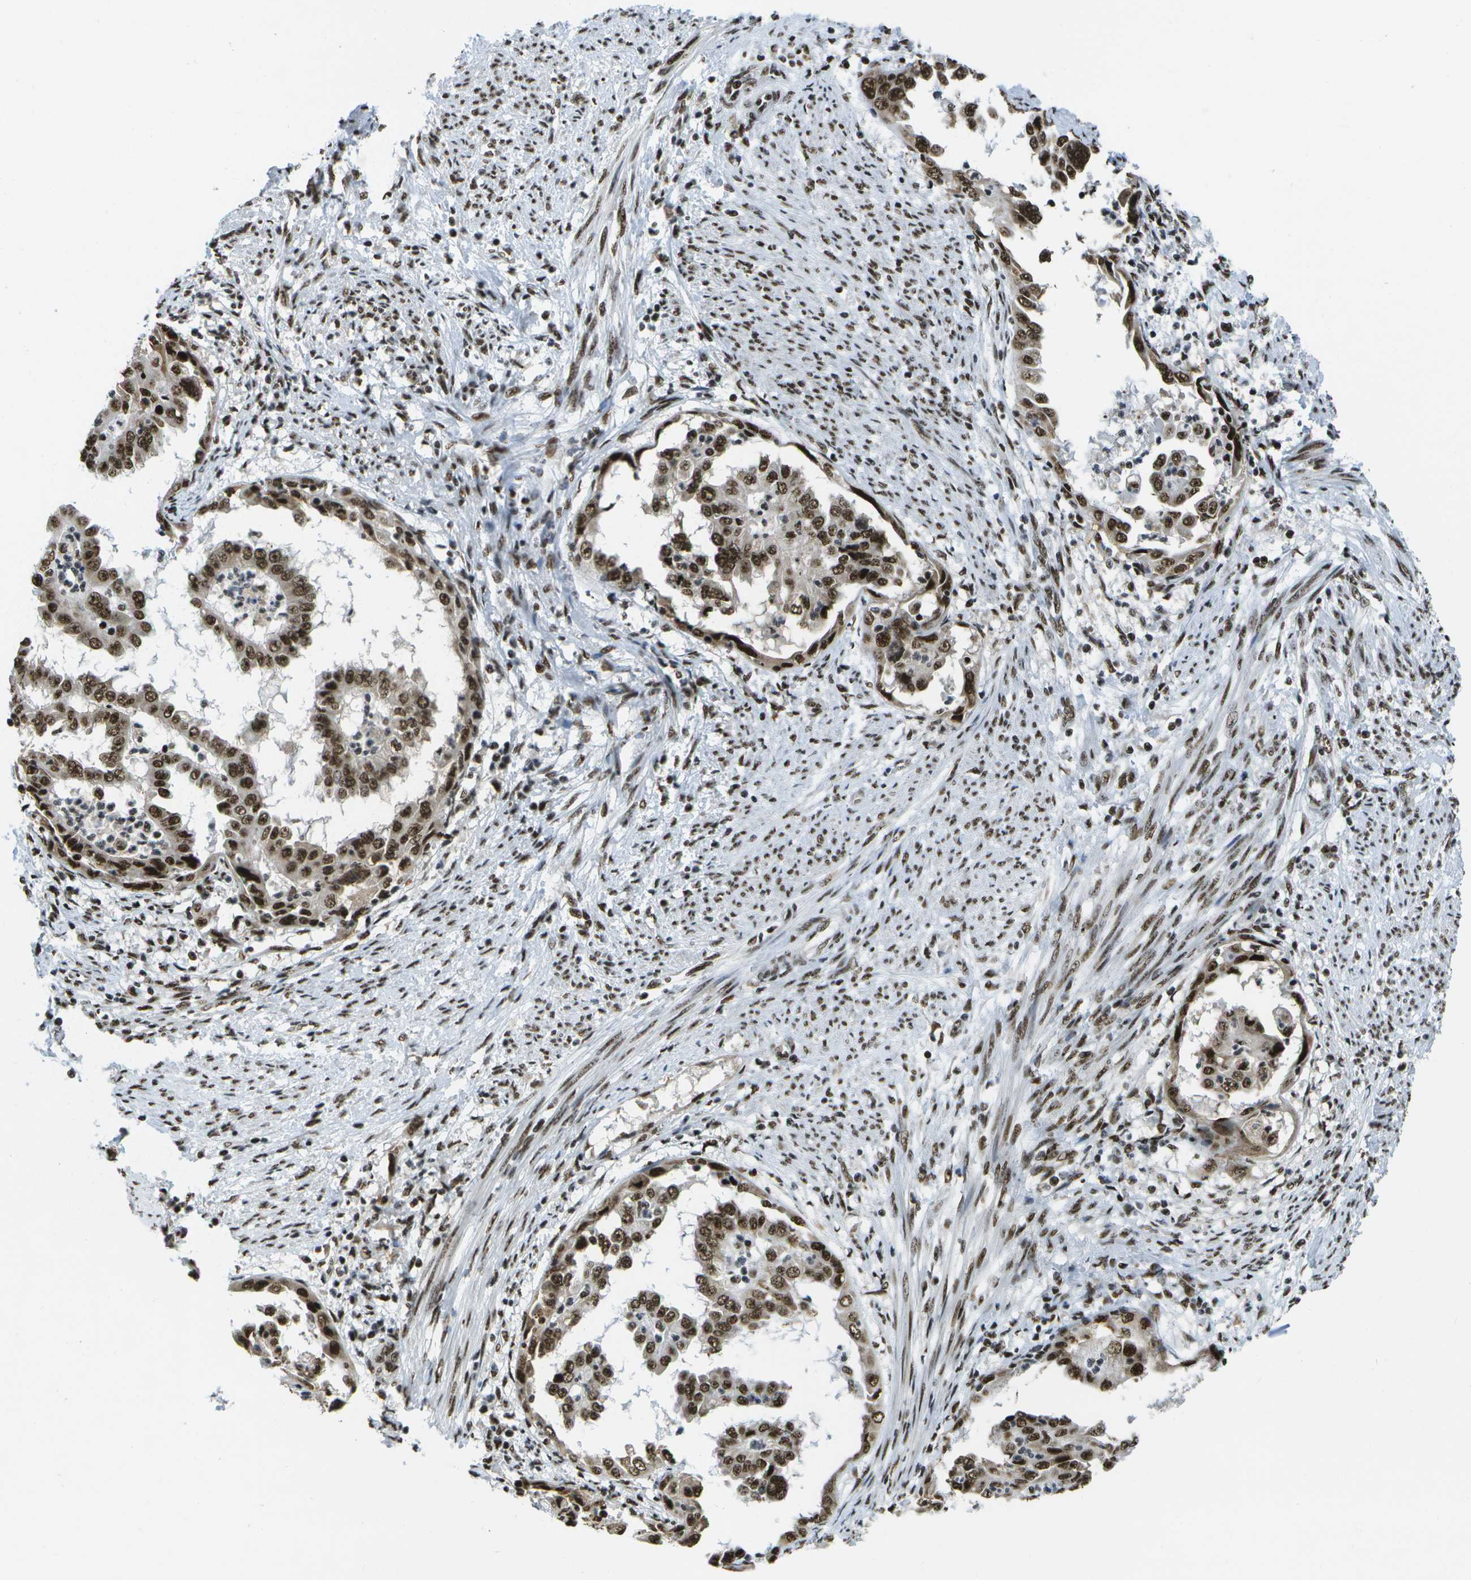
{"staining": {"intensity": "strong", "quantity": ">75%", "location": "nuclear"}, "tissue": "endometrial cancer", "cell_type": "Tumor cells", "image_type": "cancer", "snomed": [{"axis": "morphology", "description": "Adenocarcinoma, NOS"}, {"axis": "topography", "description": "Endometrium"}], "caption": "Endometrial cancer stained with a brown dye reveals strong nuclear positive expression in about >75% of tumor cells.", "gene": "NSRP1", "patient": {"sex": "female", "age": 85}}